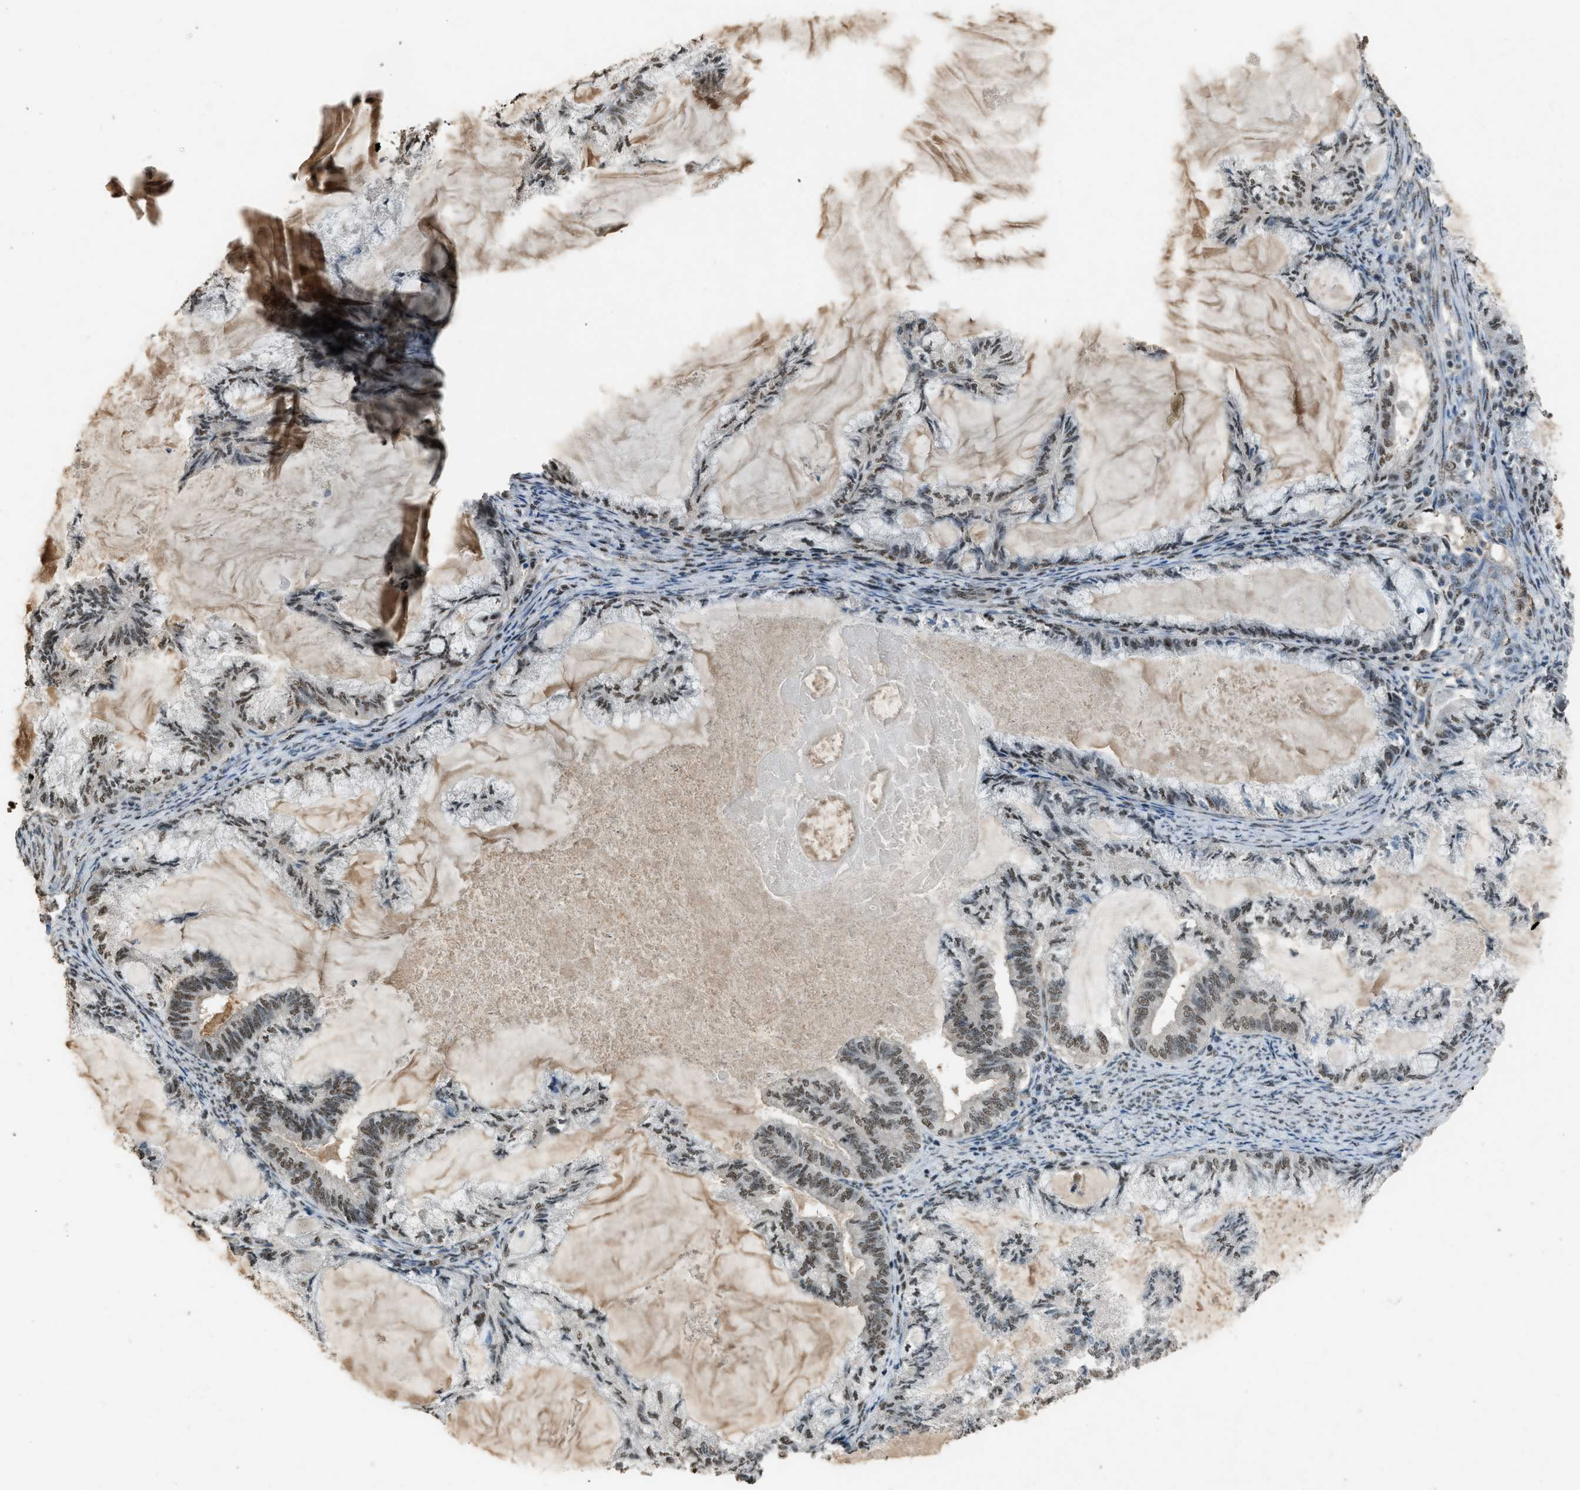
{"staining": {"intensity": "moderate", "quantity": ">75%", "location": "nuclear"}, "tissue": "endometrial cancer", "cell_type": "Tumor cells", "image_type": "cancer", "snomed": [{"axis": "morphology", "description": "Adenocarcinoma, NOS"}, {"axis": "topography", "description": "Endometrium"}], "caption": "Tumor cells show medium levels of moderate nuclear positivity in approximately >75% of cells in human endometrial cancer. The staining was performed using DAB (3,3'-diaminobenzidine), with brown indicating positive protein expression. Nuclei are stained blue with hematoxylin.", "gene": "SERTAD2", "patient": {"sex": "female", "age": 86}}